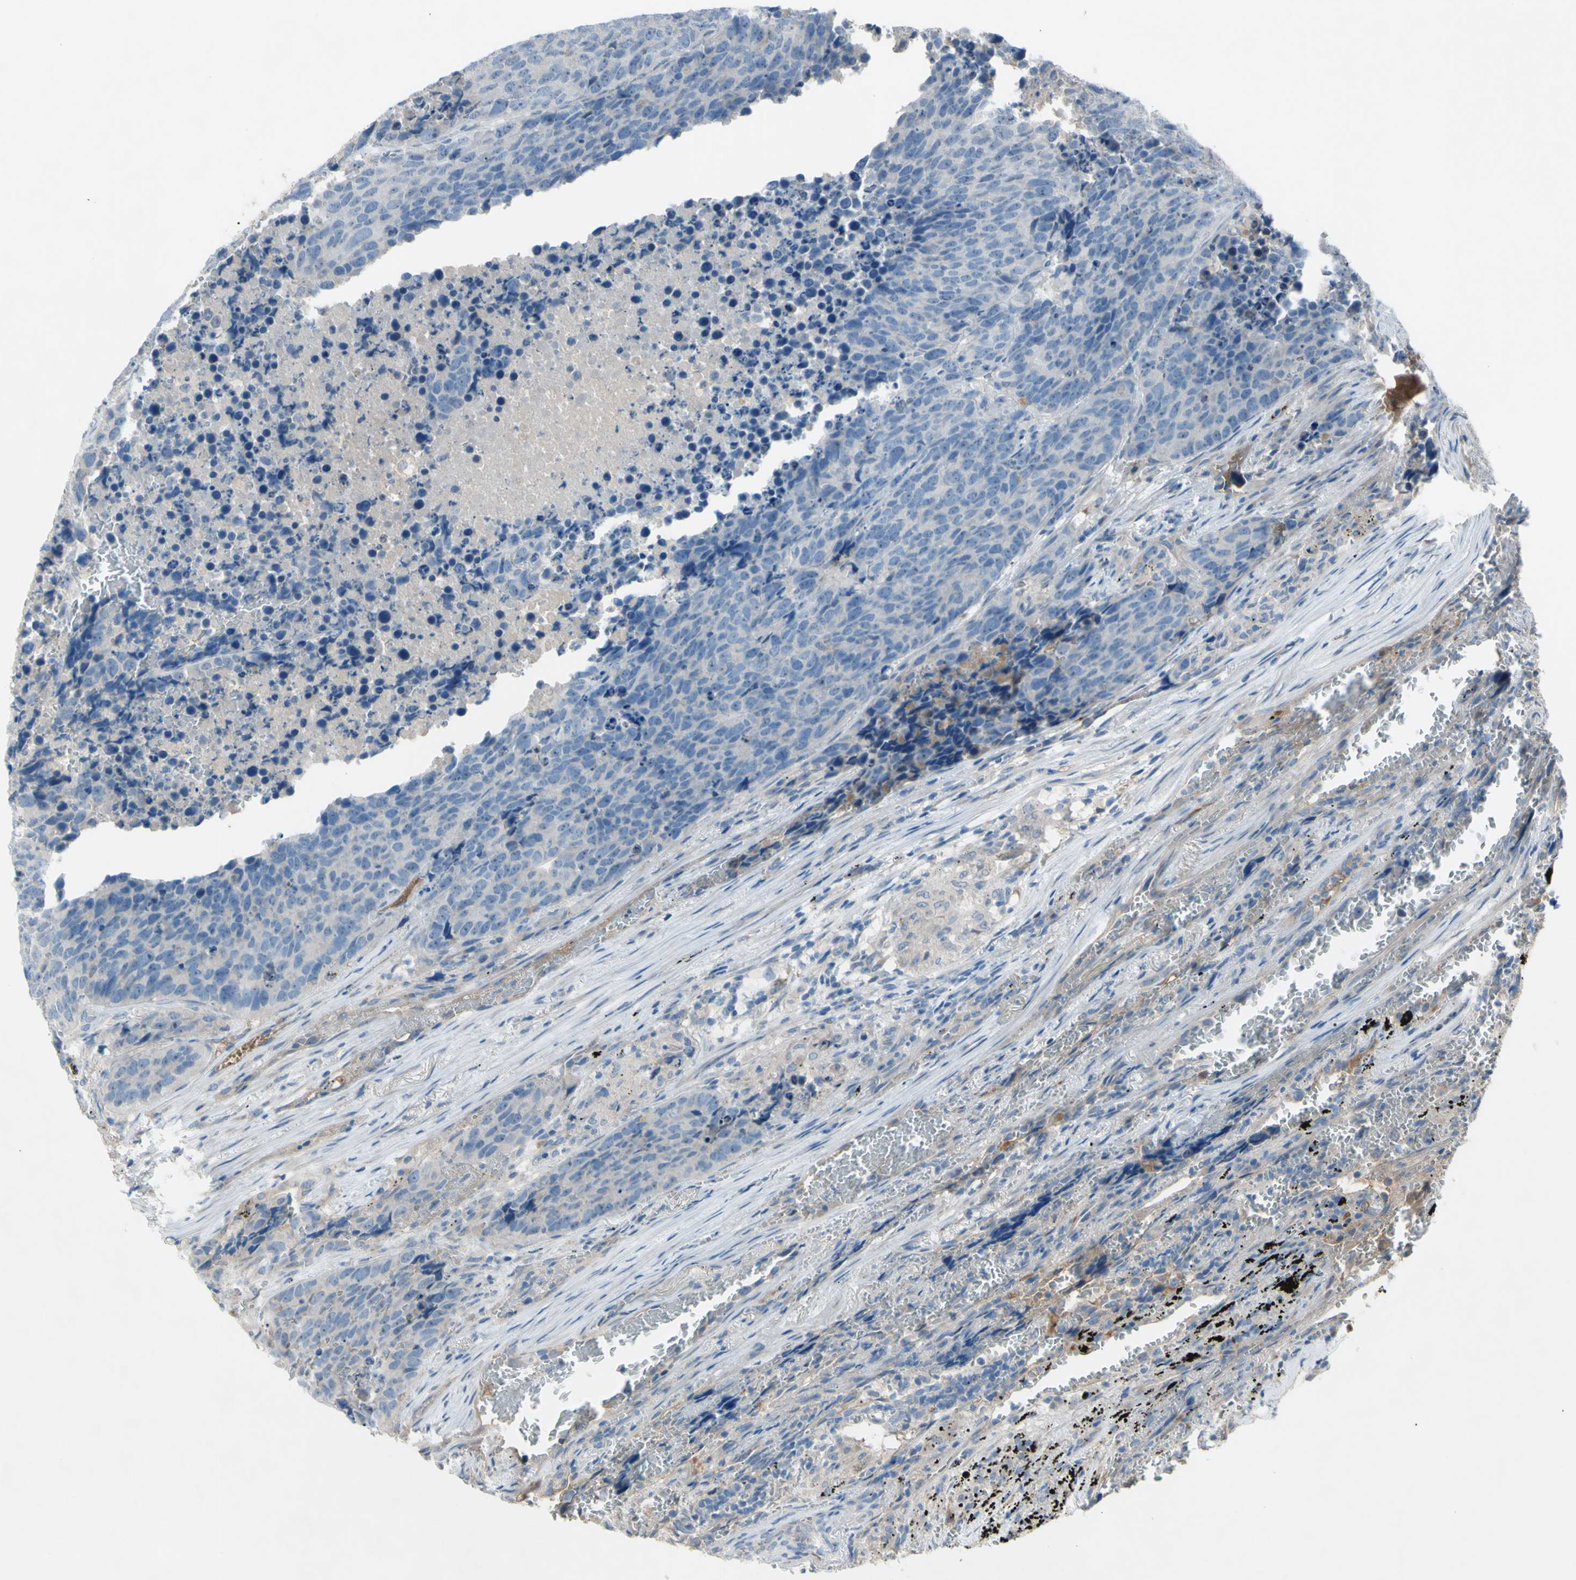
{"staining": {"intensity": "negative", "quantity": "none", "location": "none"}, "tissue": "carcinoid", "cell_type": "Tumor cells", "image_type": "cancer", "snomed": [{"axis": "morphology", "description": "Carcinoid, malignant, NOS"}, {"axis": "topography", "description": "Lung"}], "caption": "Immunohistochemical staining of carcinoid demonstrates no significant staining in tumor cells.", "gene": "ATRN", "patient": {"sex": "male", "age": 60}}